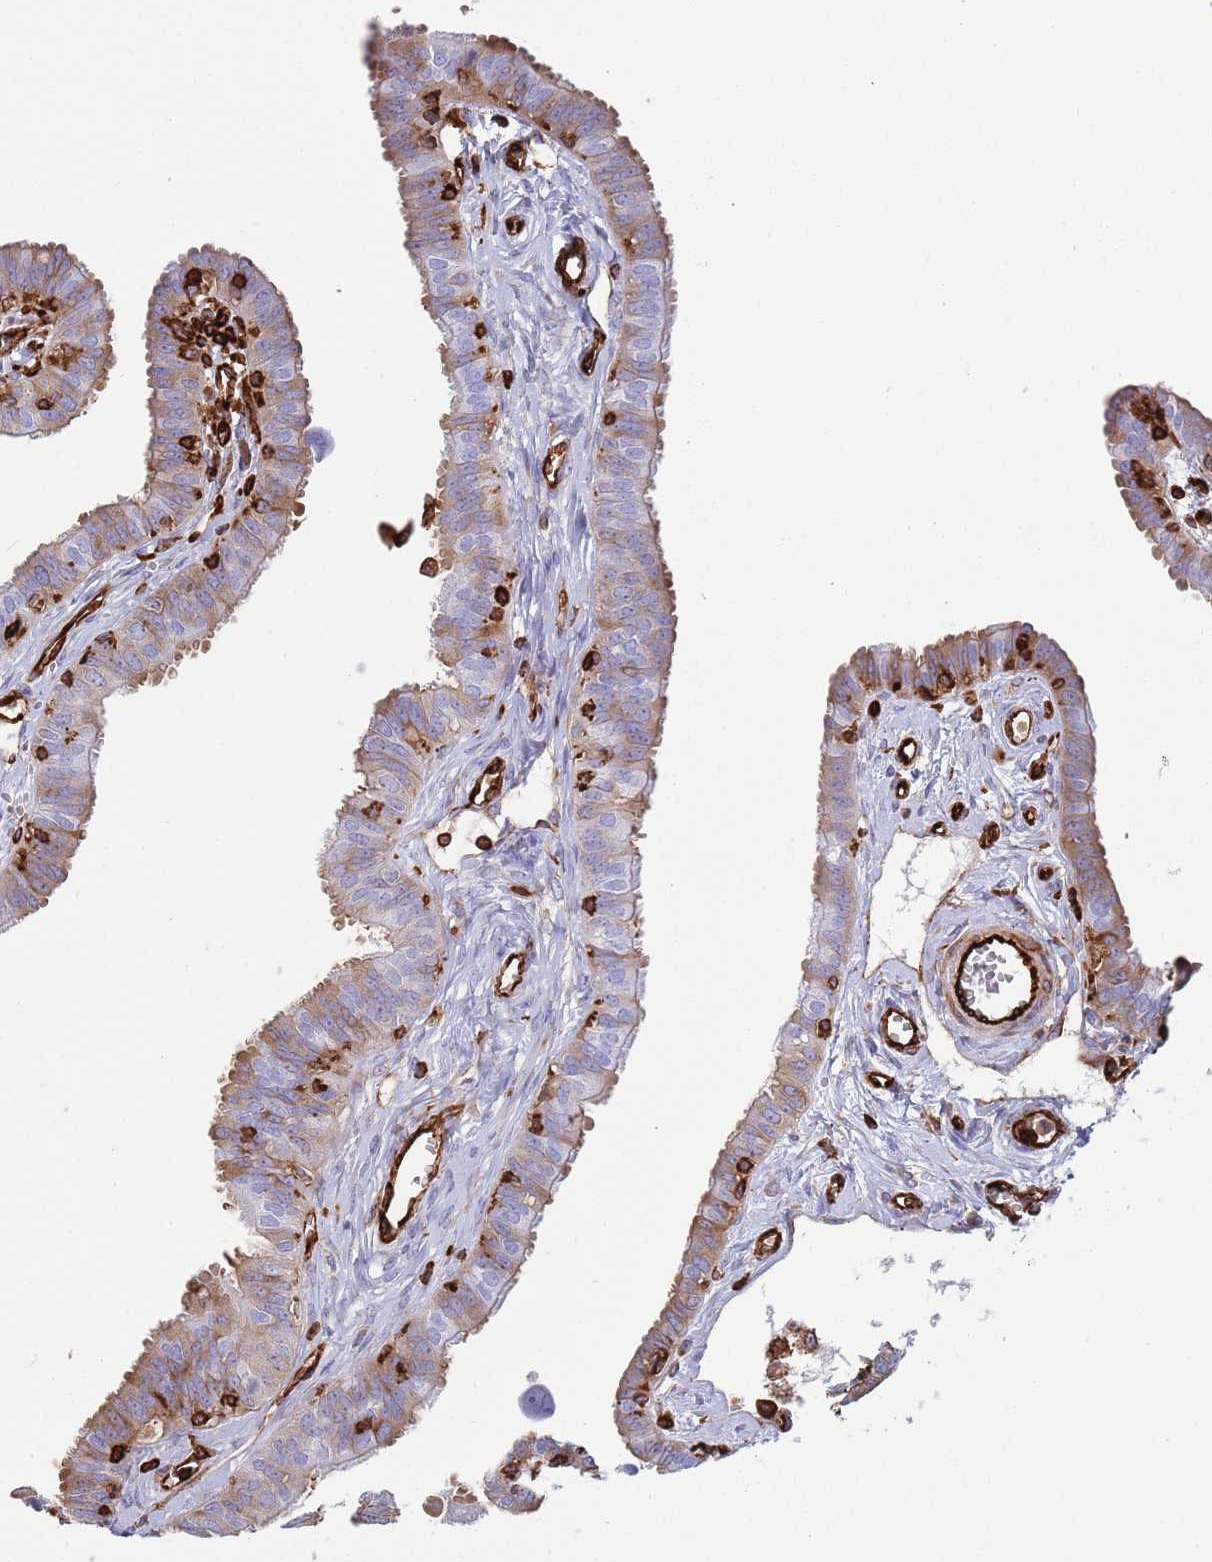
{"staining": {"intensity": "strong", "quantity": "<25%", "location": "cytoplasmic/membranous"}, "tissue": "fallopian tube", "cell_type": "Glandular cells", "image_type": "normal", "snomed": [{"axis": "morphology", "description": "Normal tissue, NOS"}, {"axis": "morphology", "description": "Carcinoma, NOS"}, {"axis": "topography", "description": "Fallopian tube"}, {"axis": "topography", "description": "Ovary"}], "caption": "Brown immunohistochemical staining in unremarkable human fallopian tube shows strong cytoplasmic/membranous expression in about <25% of glandular cells. The staining was performed using DAB to visualize the protein expression in brown, while the nuclei were stained in blue with hematoxylin (Magnification: 20x).", "gene": "KBTBD6", "patient": {"sex": "female", "age": 59}}